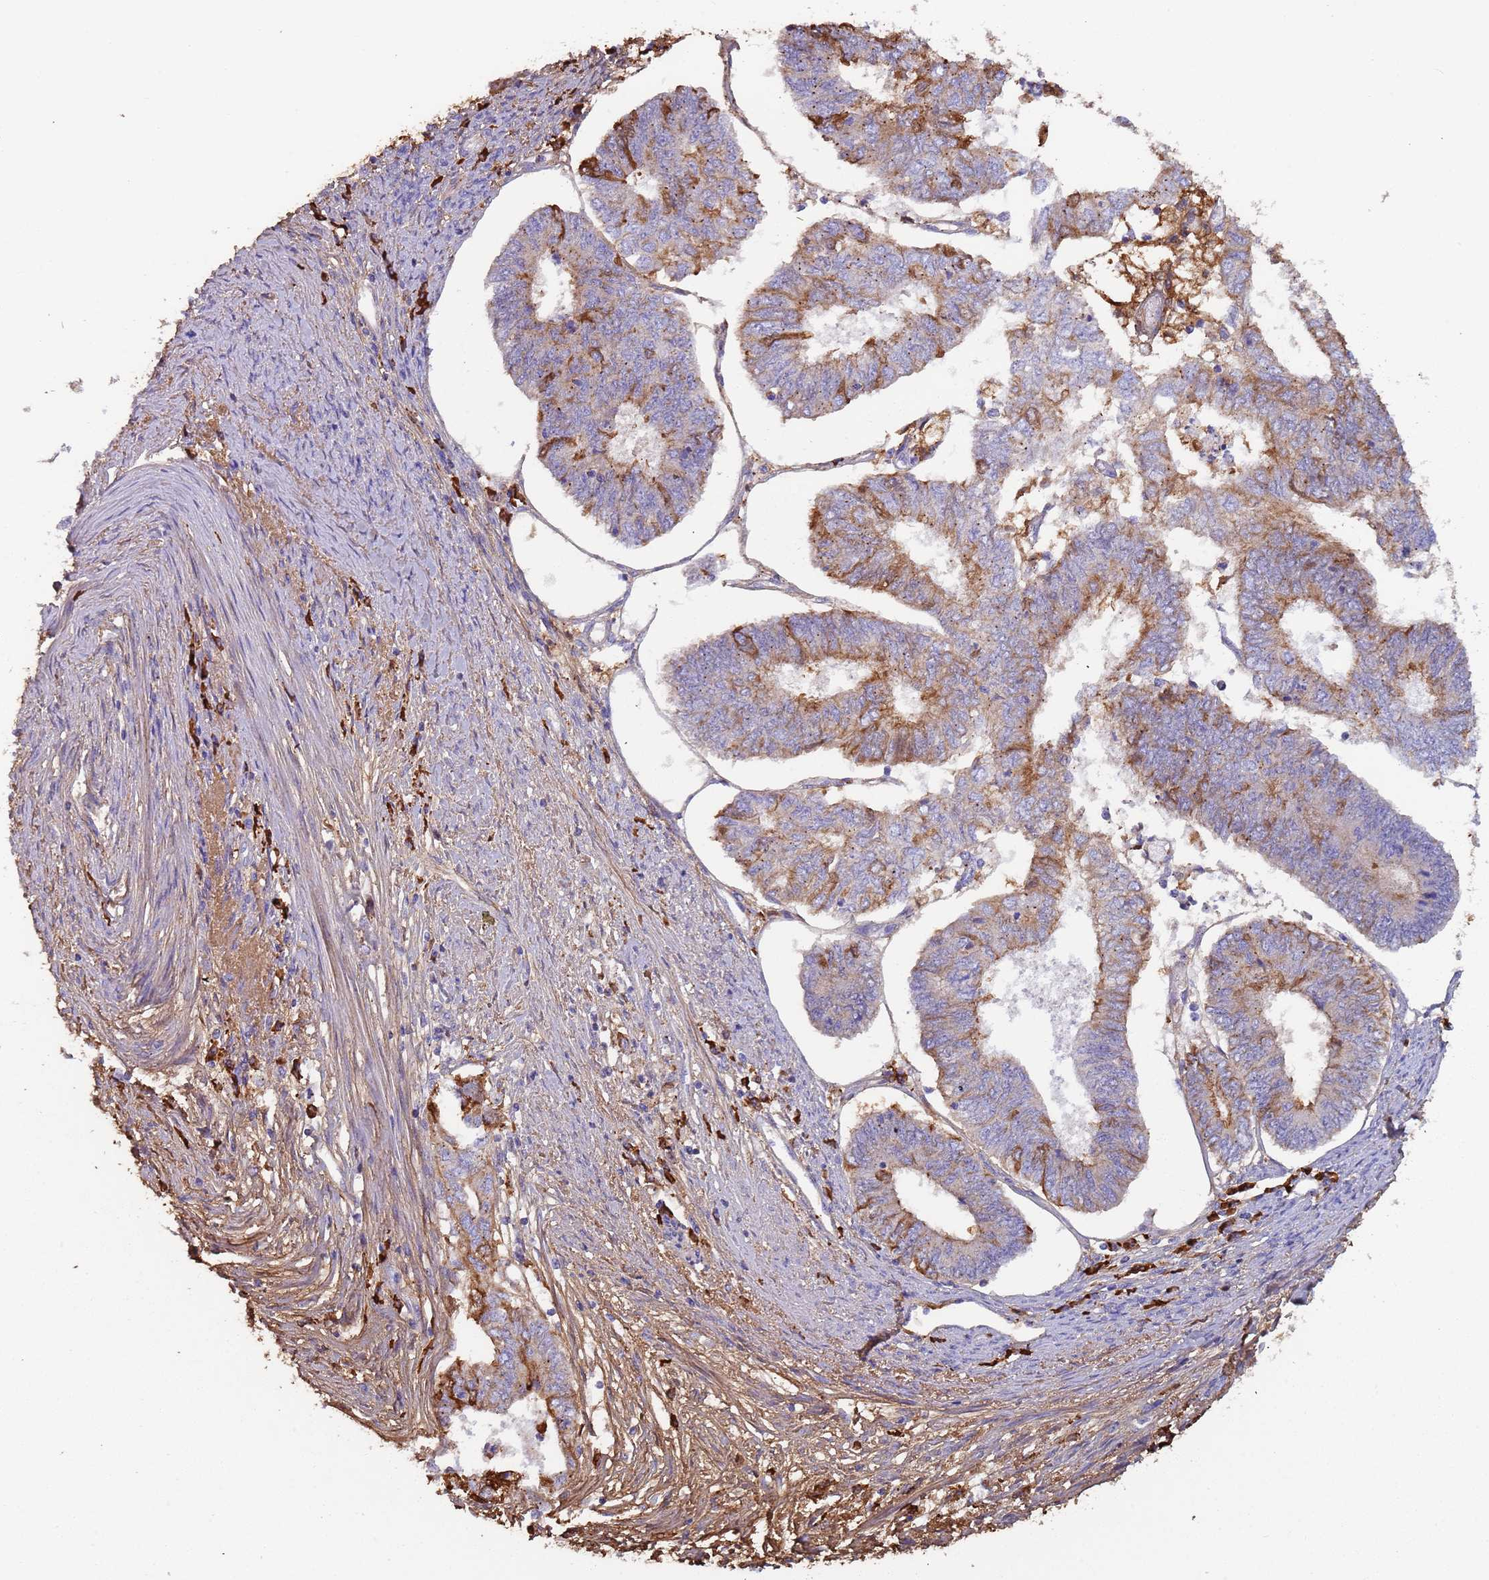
{"staining": {"intensity": "moderate", "quantity": "25%-75%", "location": "cytoplasmic/membranous"}, "tissue": "endometrial cancer", "cell_type": "Tumor cells", "image_type": "cancer", "snomed": [{"axis": "morphology", "description": "Adenocarcinoma, NOS"}, {"axis": "topography", "description": "Endometrium"}], "caption": "Approximately 25%-75% of tumor cells in human endometrial adenocarcinoma display moderate cytoplasmic/membranous protein positivity as visualized by brown immunohistochemical staining.", "gene": "CYSLTR2", "patient": {"sex": "female", "age": 68}}